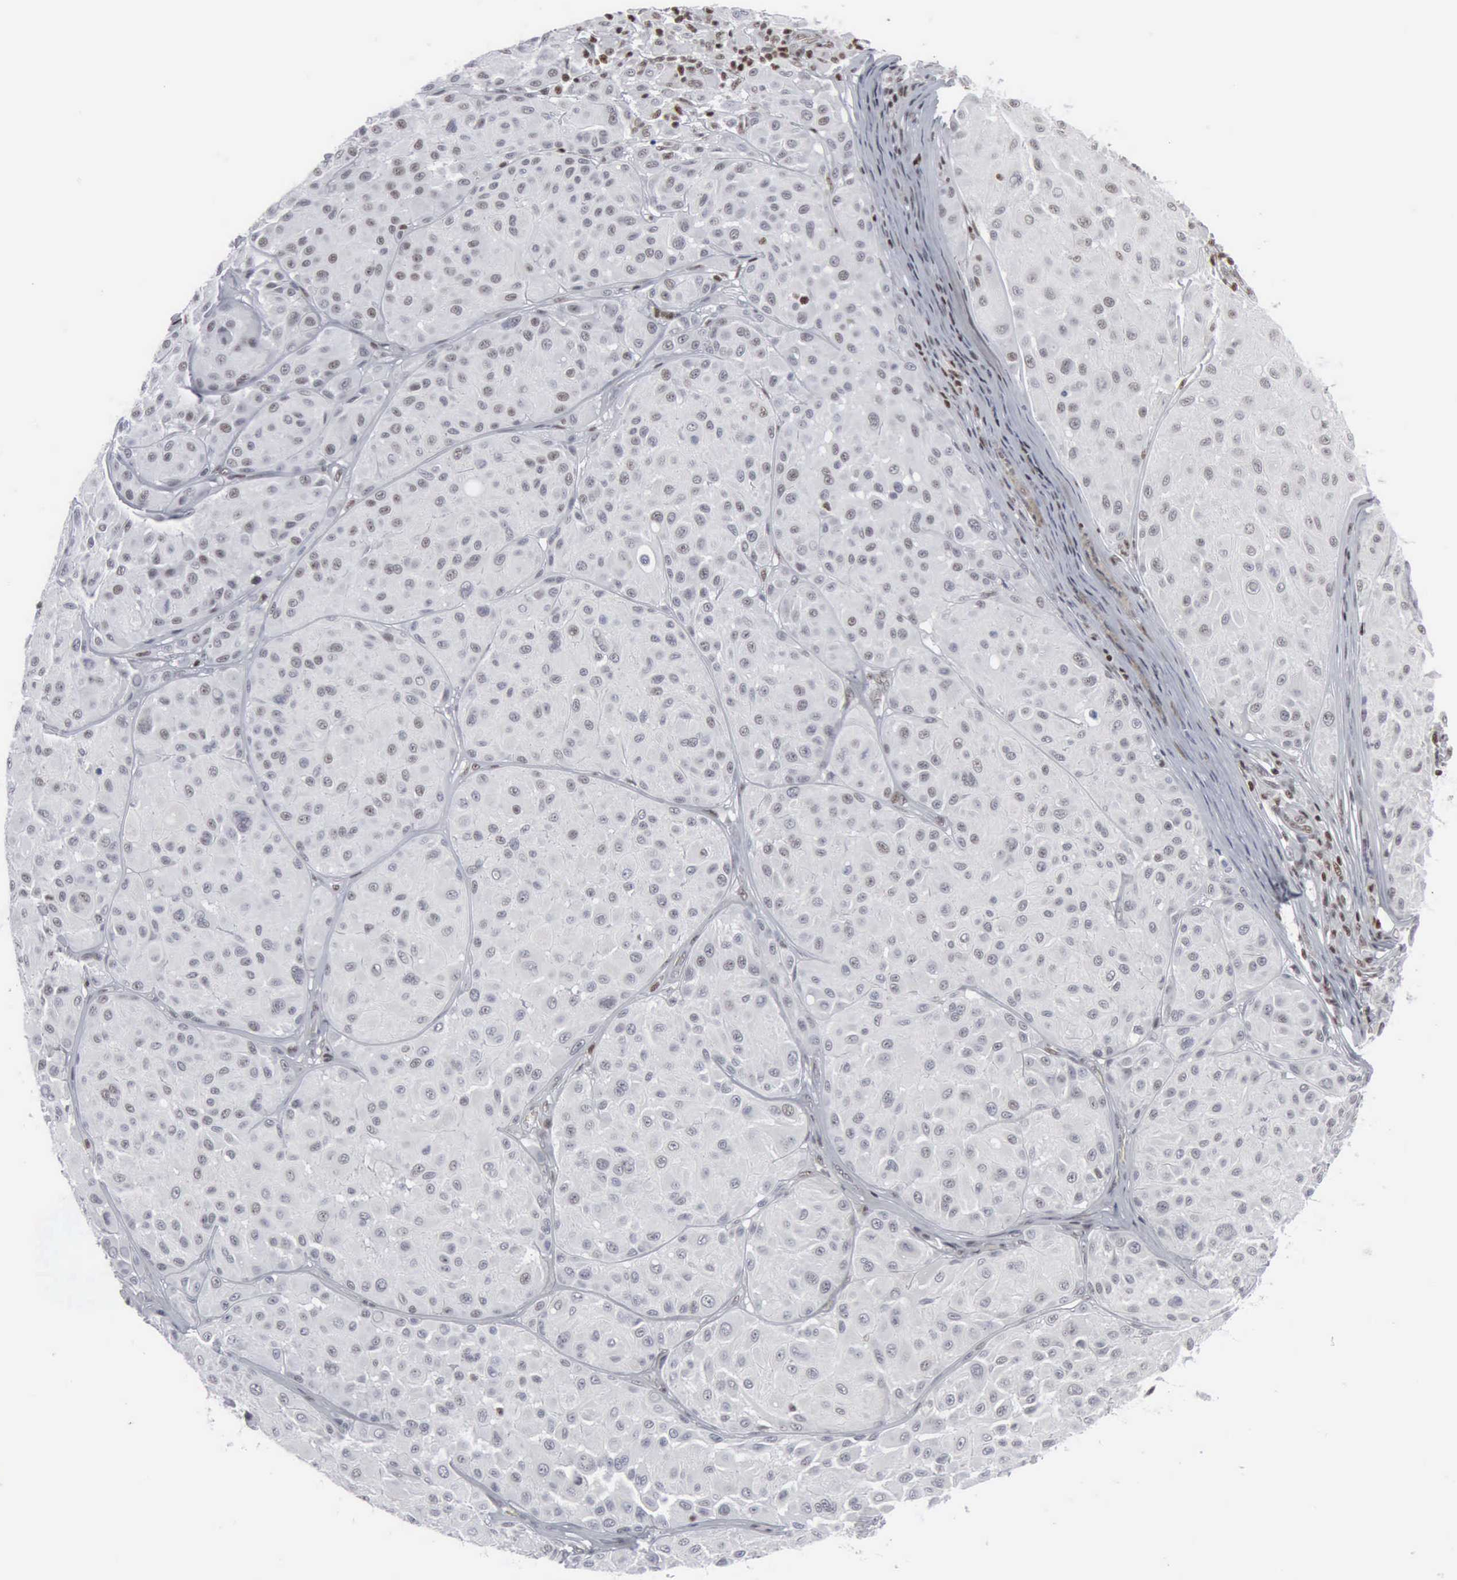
{"staining": {"intensity": "weak", "quantity": "<25%", "location": "nuclear"}, "tissue": "melanoma", "cell_type": "Tumor cells", "image_type": "cancer", "snomed": [{"axis": "morphology", "description": "Malignant melanoma, NOS"}, {"axis": "topography", "description": "Skin"}], "caption": "The photomicrograph displays no staining of tumor cells in melanoma.", "gene": "XPA", "patient": {"sex": "male", "age": 36}}